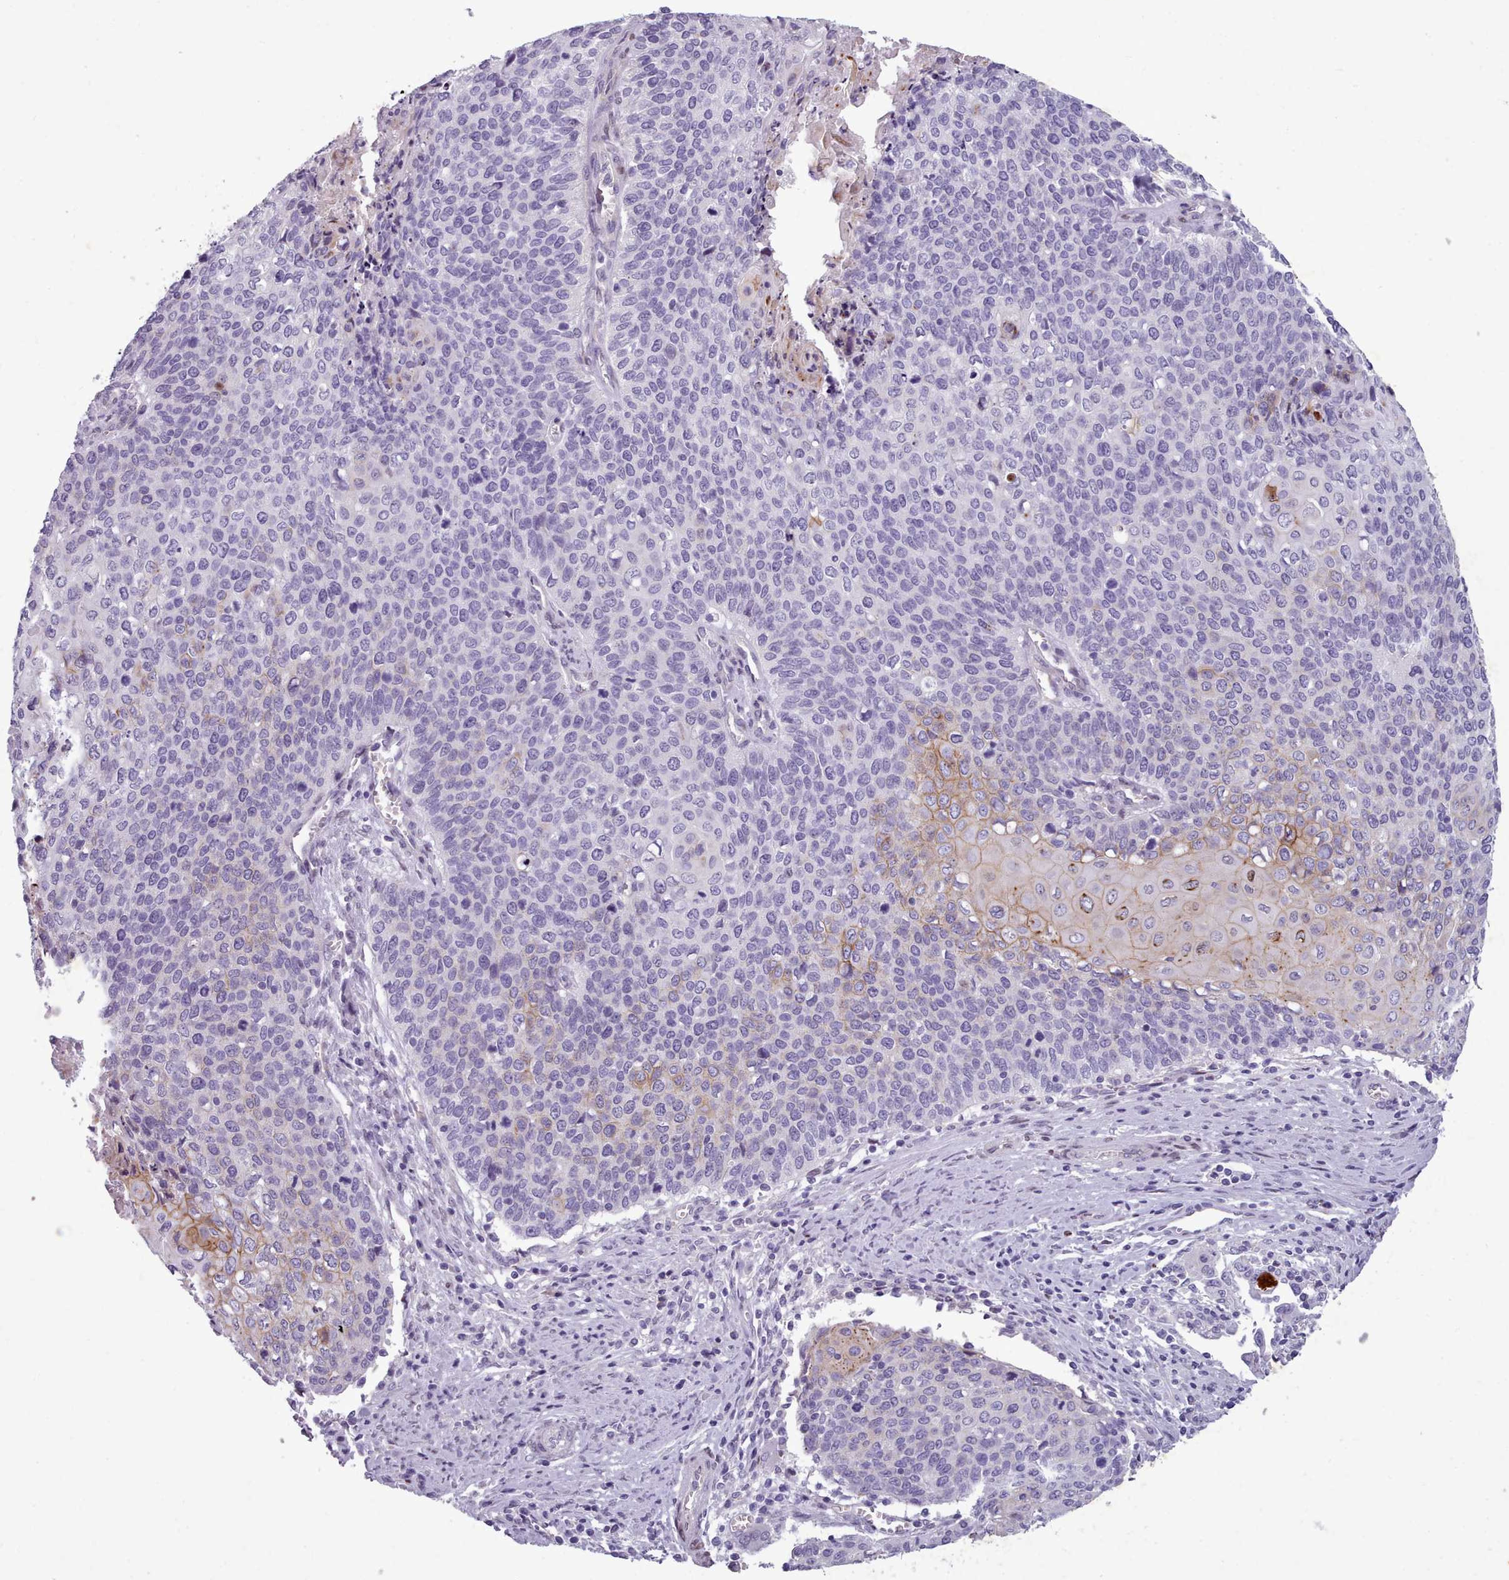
{"staining": {"intensity": "moderate", "quantity": "<25%", "location": "cytoplasmic/membranous"}, "tissue": "cervical cancer", "cell_type": "Tumor cells", "image_type": "cancer", "snomed": [{"axis": "morphology", "description": "Squamous cell carcinoma, NOS"}, {"axis": "topography", "description": "Cervix"}], "caption": "Squamous cell carcinoma (cervical) tissue shows moderate cytoplasmic/membranous staining in about <25% of tumor cells, visualized by immunohistochemistry. (IHC, brightfield microscopy, high magnification).", "gene": "KCNT2", "patient": {"sex": "female", "age": 39}}